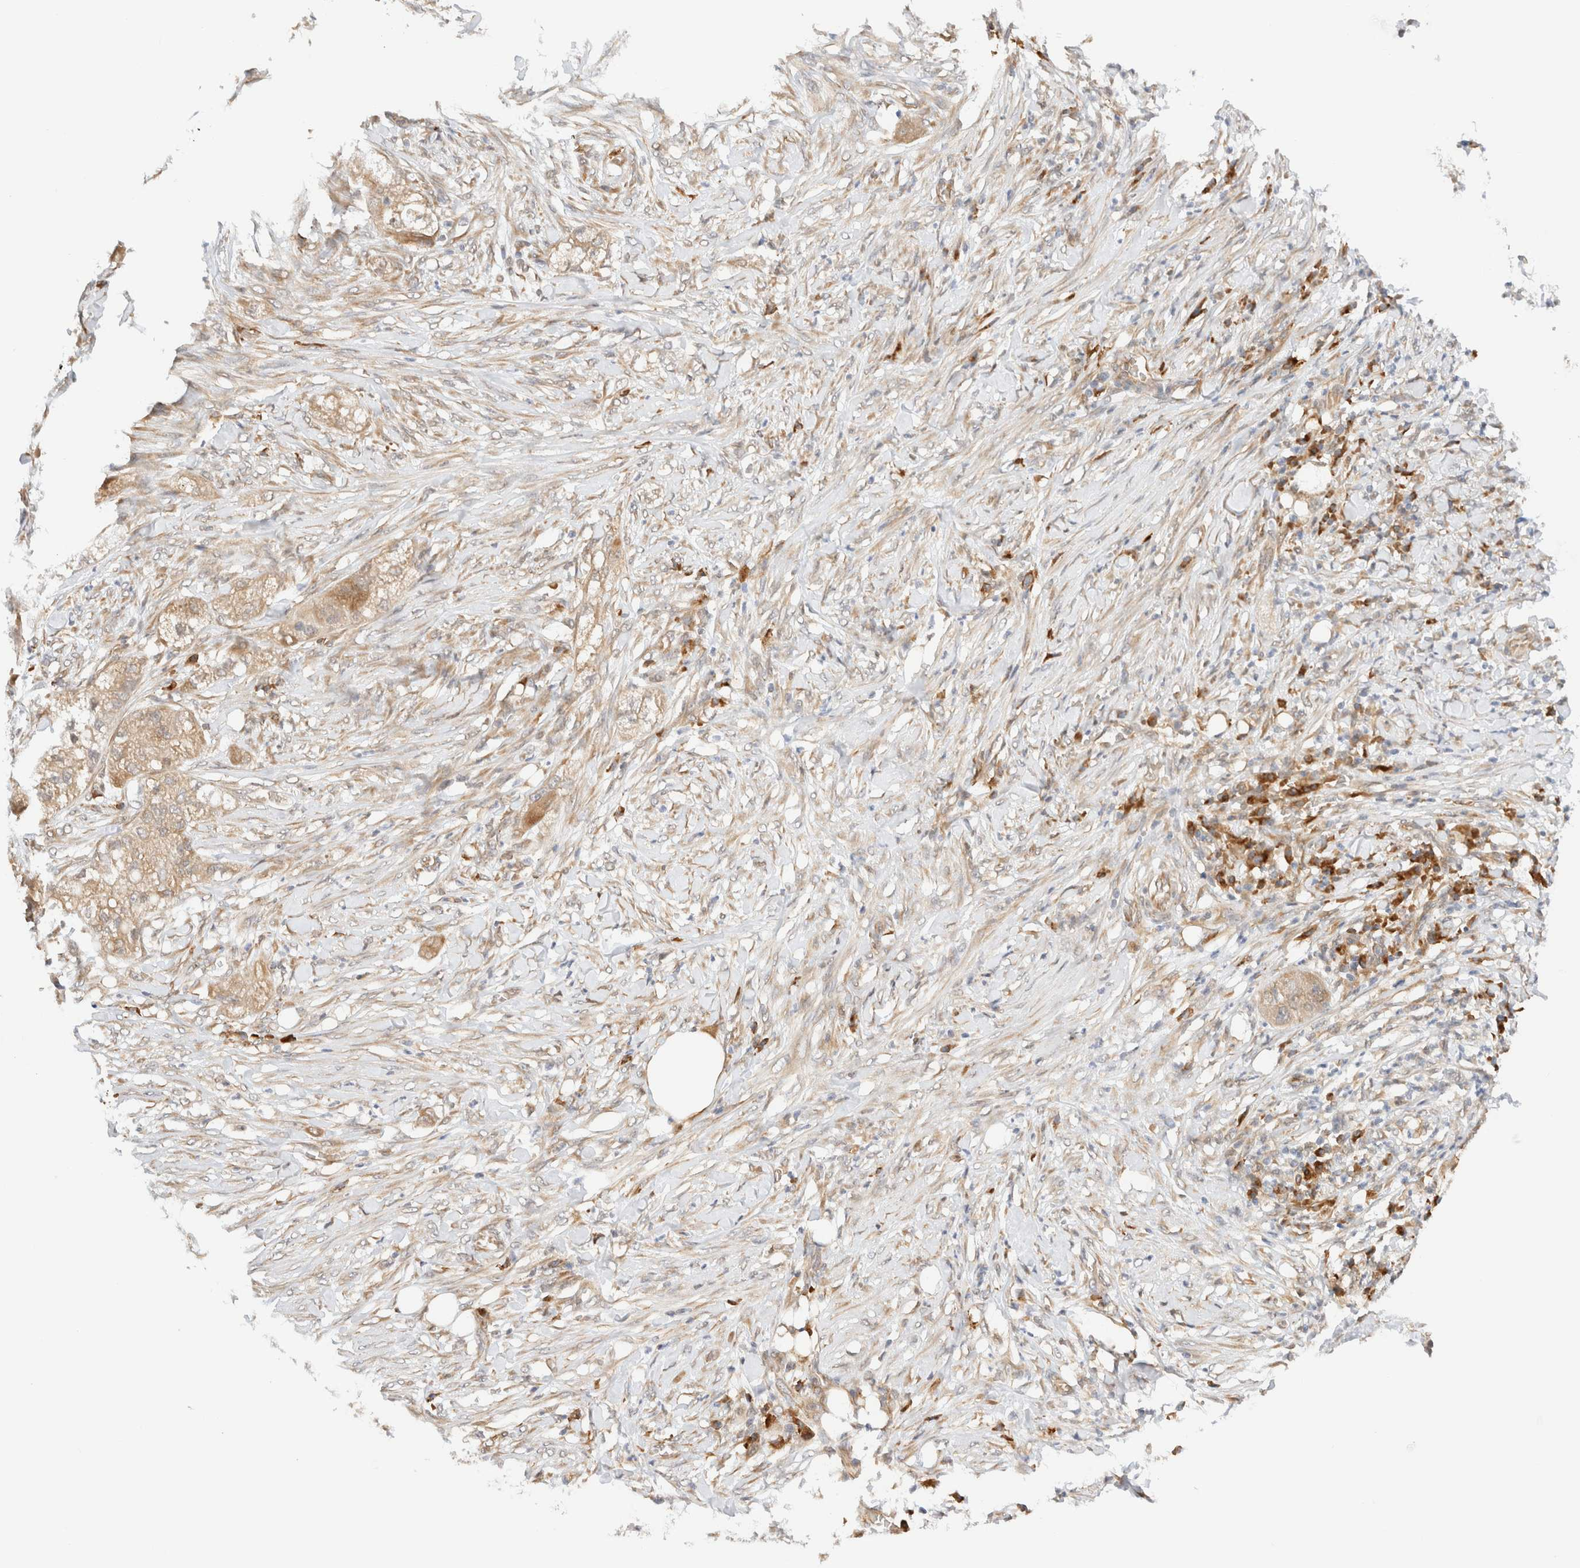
{"staining": {"intensity": "weak", "quantity": ">75%", "location": "cytoplasmic/membranous"}, "tissue": "pancreatic cancer", "cell_type": "Tumor cells", "image_type": "cancer", "snomed": [{"axis": "morphology", "description": "Adenocarcinoma, NOS"}, {"axis": "topography", "description": "Pancreas"}], "caption": "Tumor cells exhibit low levels of weak cytoplasmic/membranous expression in about >75% of cells in human pancreatic cancer (adenocarcinoma). (brown staining indicates protein expression, while blue staining denotes nuclei).", "gene": "SYVN1", "patient": {"sex": "female", "age": 78}}